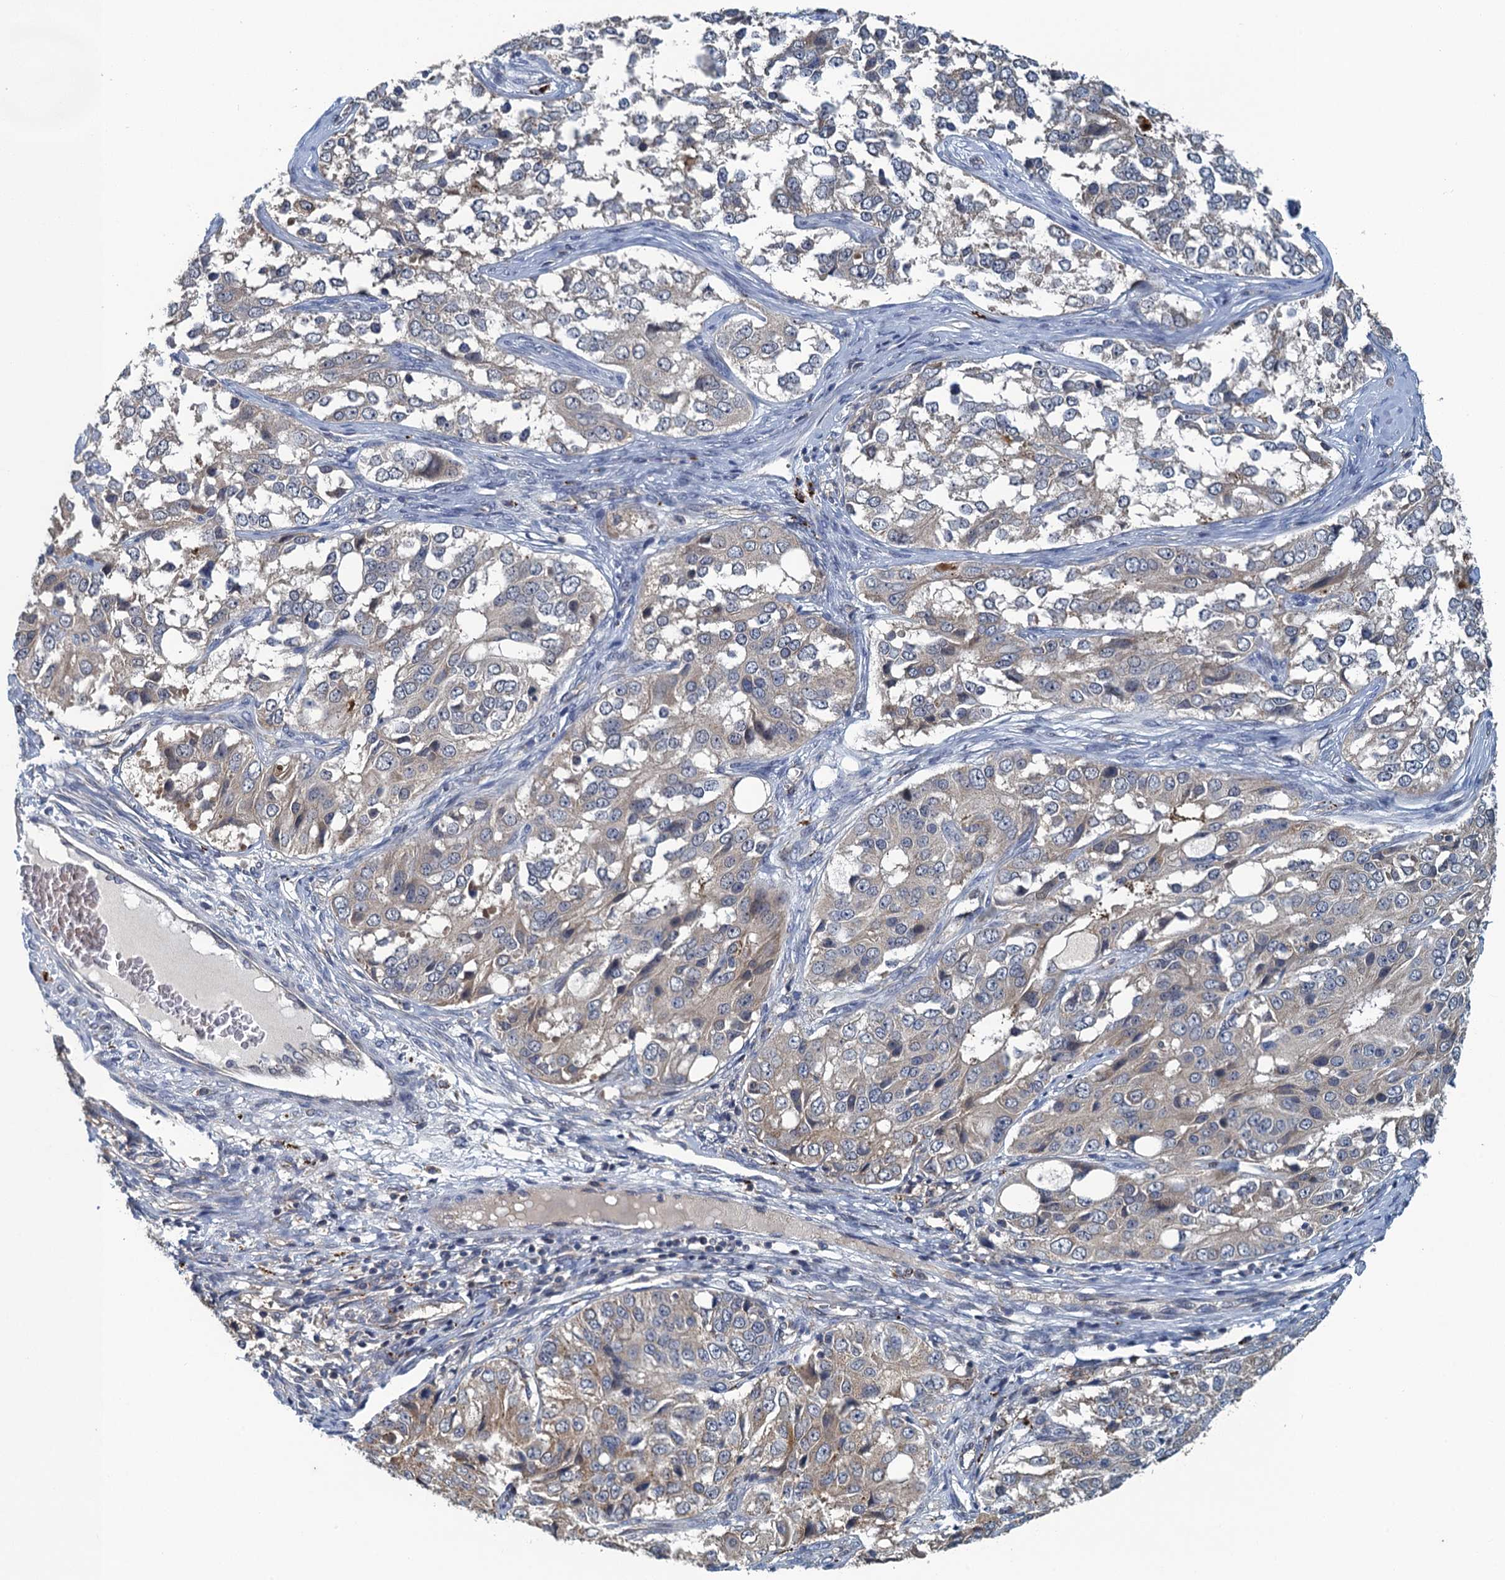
{"staining": {"intensity": "weak", "quantity": "<25%", "location": "cytoplasmic/membranous"}, "tissue": "ovarian cancer", "cell_type": "Tumor cells", "image_type": "cancer", "snomed": [{"axis": "morphology", "description": "Carcinoma, endometroid"}, {"axis": "topography", "description": "Ovary"}], "caption": "Immunohistochemistry image of neoplastic tissue: human ovarian cancer stained with DAB (3,3'-diaminobenzidine) demonstrates no significant protein staining in tumor cells.", "gene": "KBTBD8", "patient": {"sex": "female", "age": 51}}